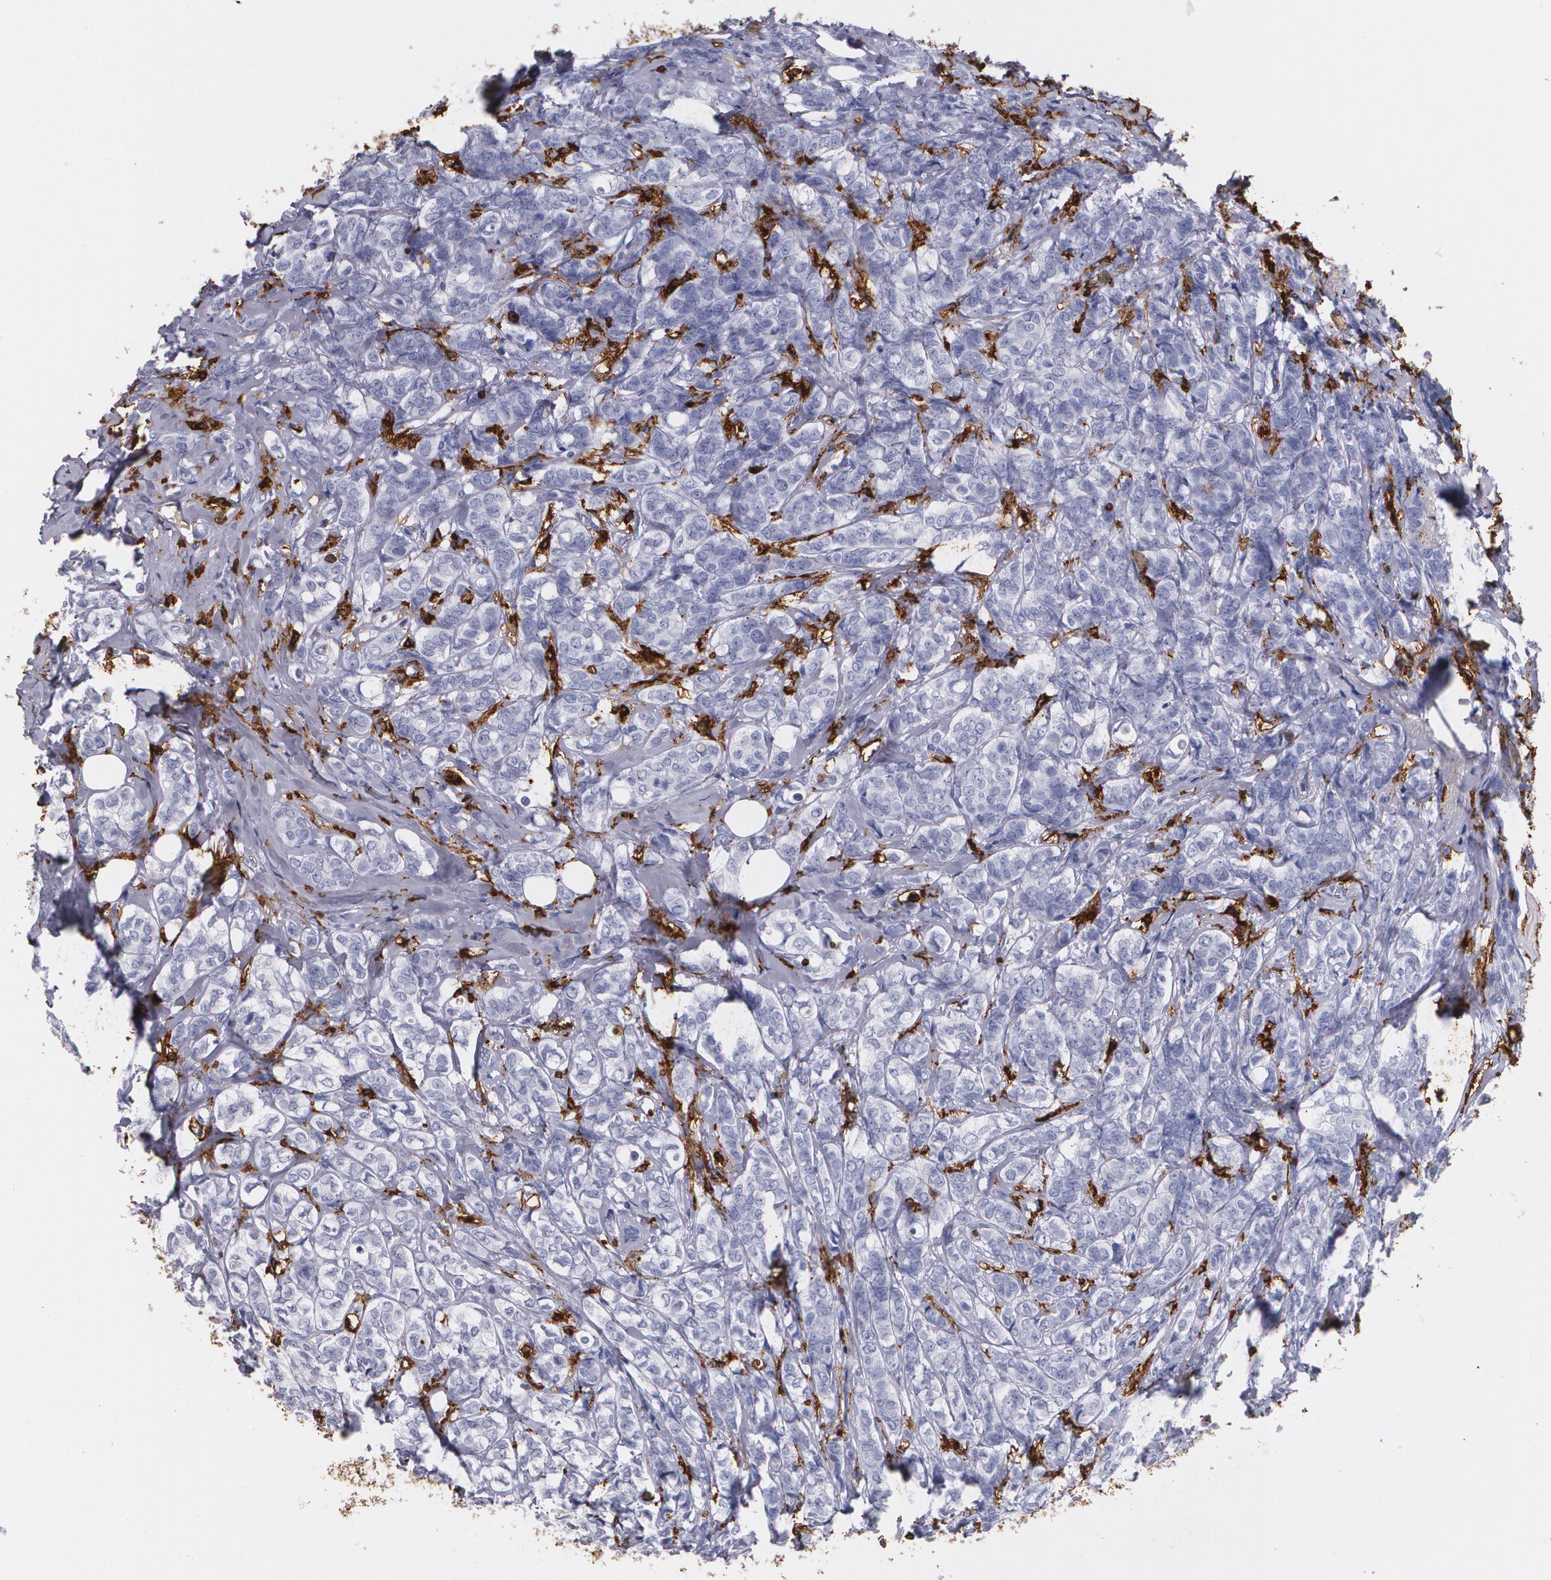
{"staining": {"intensity": "weak", "quantity": "<25%", "location": "cytoplasmic/membranous"}, "tissue": "breast cancer", "cell_type": "Tumor cells", "image_type": "cancer", "snomed": [{"axis": "morphology", "description": "Lobular carcinoma"}, {"axis": "topography", "description": "Breast"}], "caption": "Breast lobular carcinoma was stained to show a protein in brown. There is no significant staining in tumor cells.", "gene": "HLA-DRA", "patient": {"sex": "female", "age": 60}}